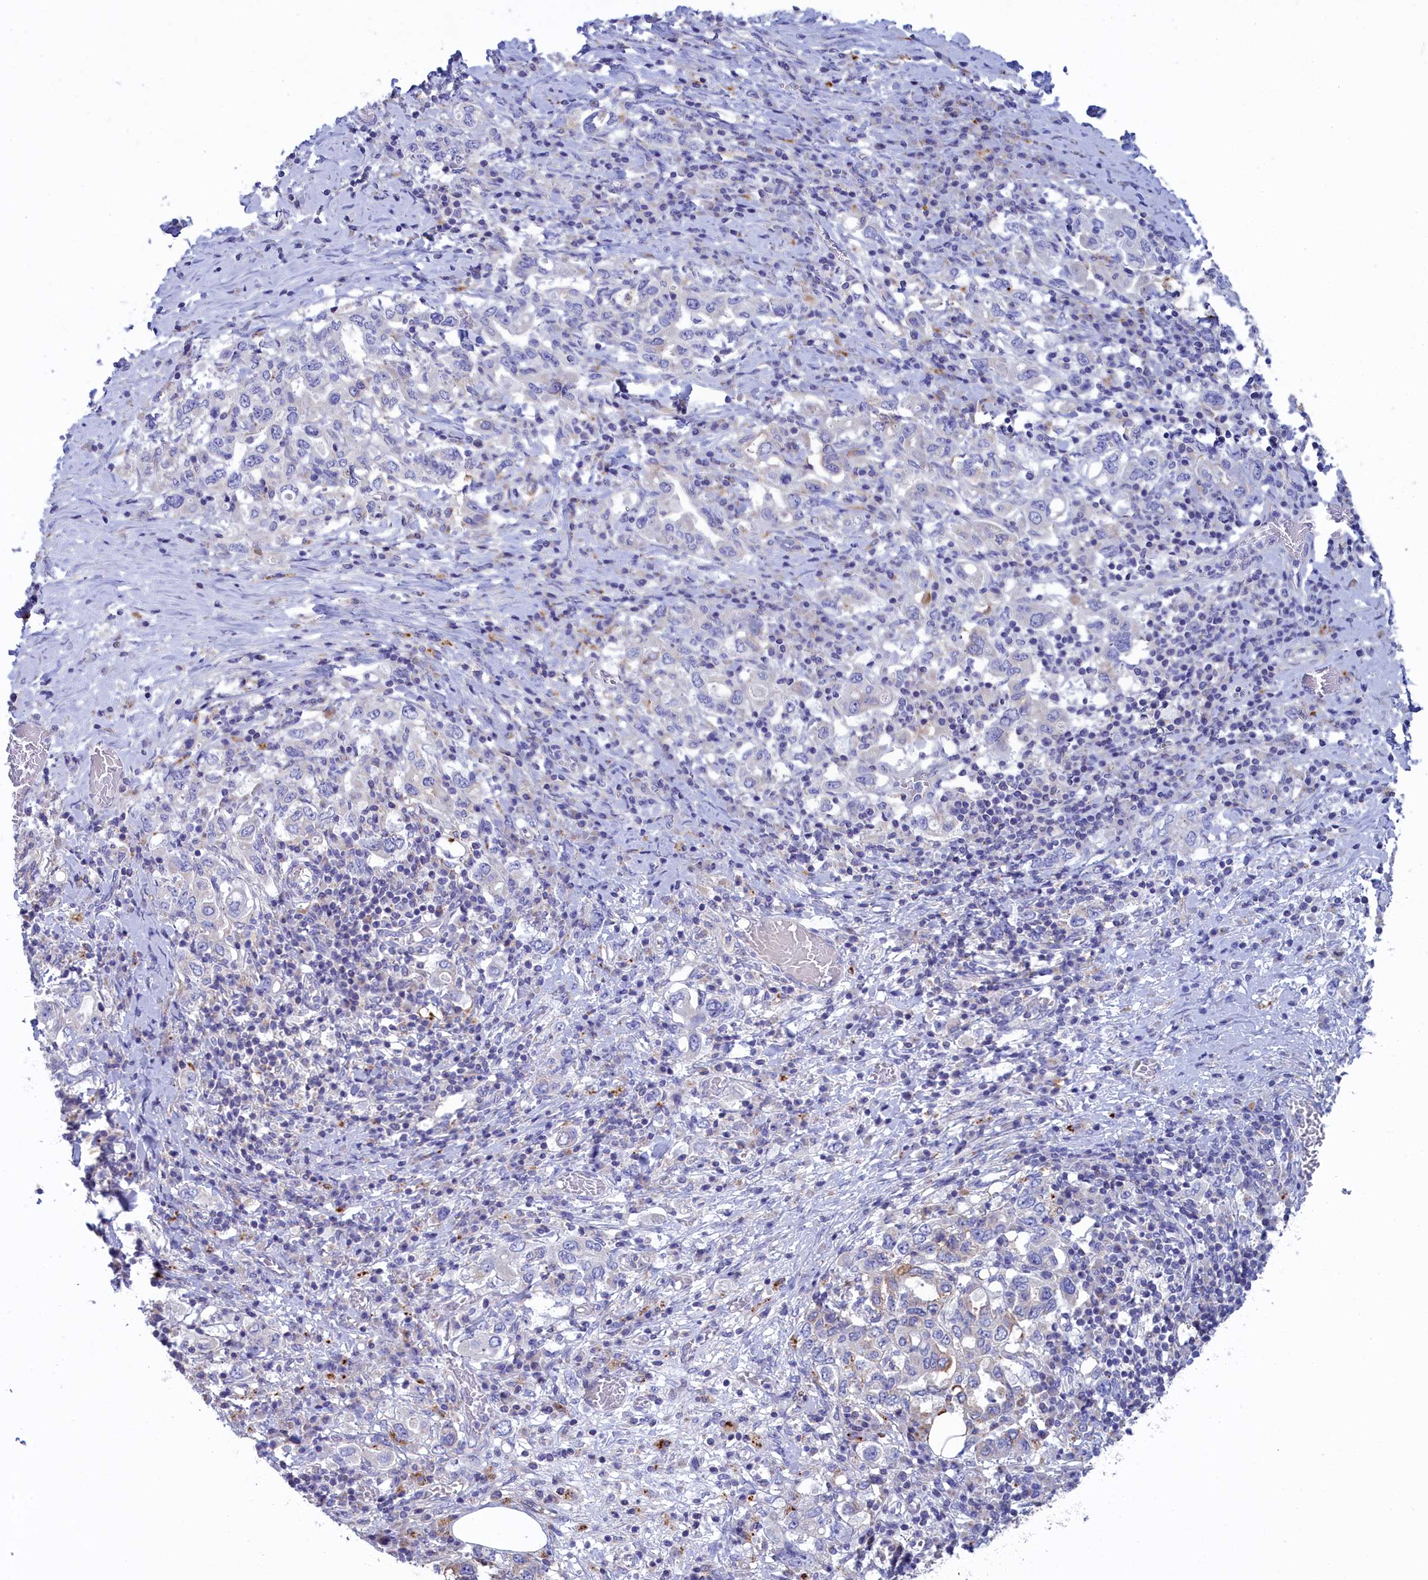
{"staining": {"intensity": "negative", "quantity": "none", "location": "none"}, "tissue": "stomach cancer", "cell_type": "Tumor cells", "image_type": "cancer", "snomed": [{"axis": "morphology", "description": "Adenocarcinoma, NOS"}, {"axis": "topography", "description": "Stomach, upper"}, {"axis": "topography", "description": "Stomach"}], "caption": "An image of adenocarcinoma (stomach) stained for a protein displays no brown staining in tumor cells.", "gene": "WDR6", "patient": {"sex": "male", "age": 62}}